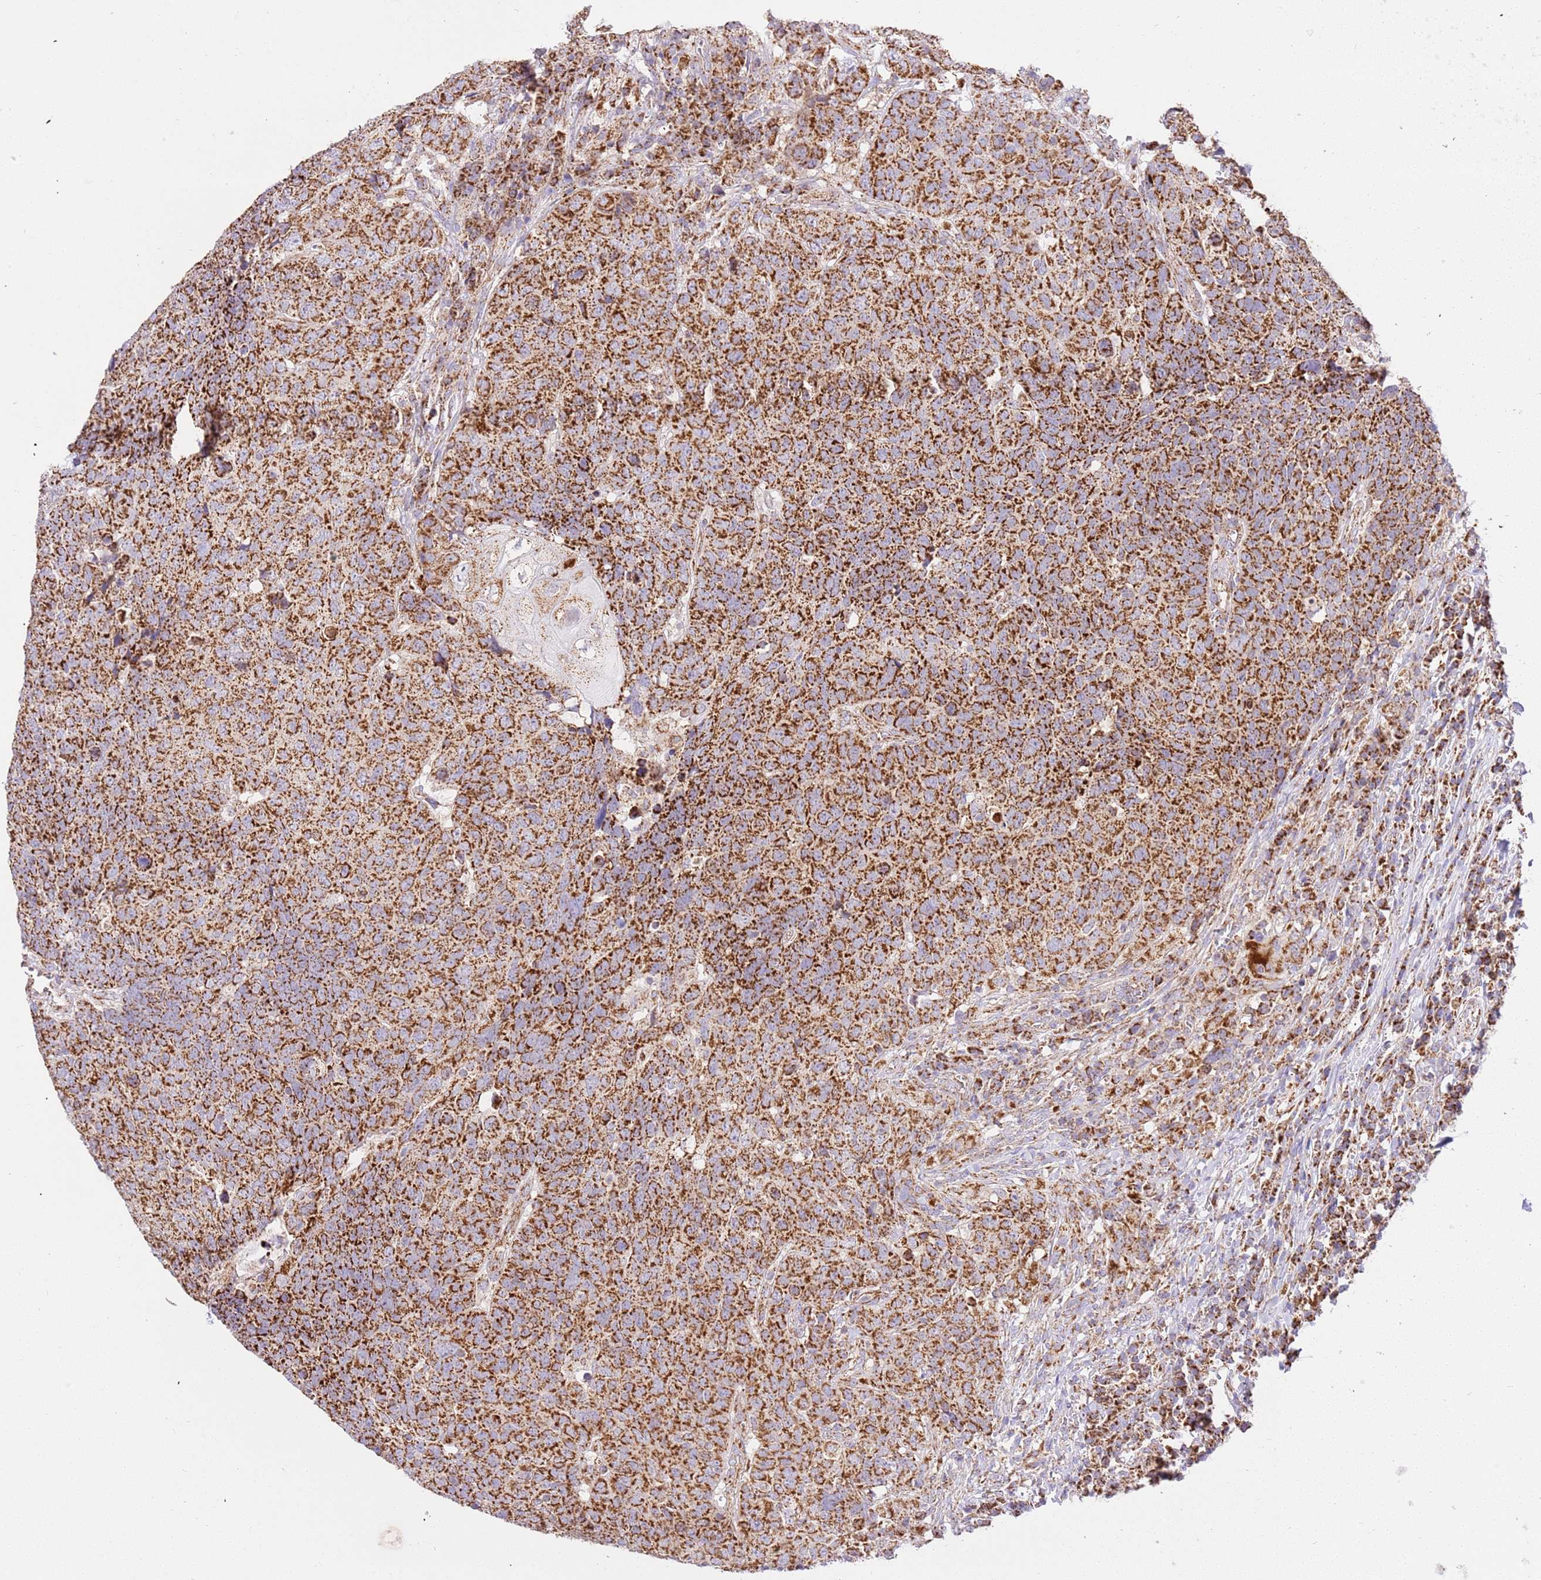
{"staining": {"intensity": "strong", "quantity": ">75%", "location": "cytoplasmic/membranous"}, "tissue": "head and neck cancer", "cell_type": "Tumor cells", "image_type": "cancer", "snomed": [{"axis": "morphology", "description": "Normal tissue, NOS"}, {"axis": "morphology", "description": "Squamous cell carcinoma, NOS"}, {"axis": "topography", "description": "Skeletal muscle"}, {"axis": "topography", "description": "Vascular tissue"}, {"axis": "topography", "description": "Peripheral nerve tissue"}, {"axis": "topography", "description": "Head-Neck"}], "caption": "Protein expression analysis of human head and neck cancer (squamous cell carcinoma) reveals strong cytoplasmic/membranous positivity in approximately >75% of tumor cells. (brown staining indicates protein expression, while blue staining denotes nuclei).", "gene": "ZBTB39", "patient": {"sex": "male", "age": 66}}